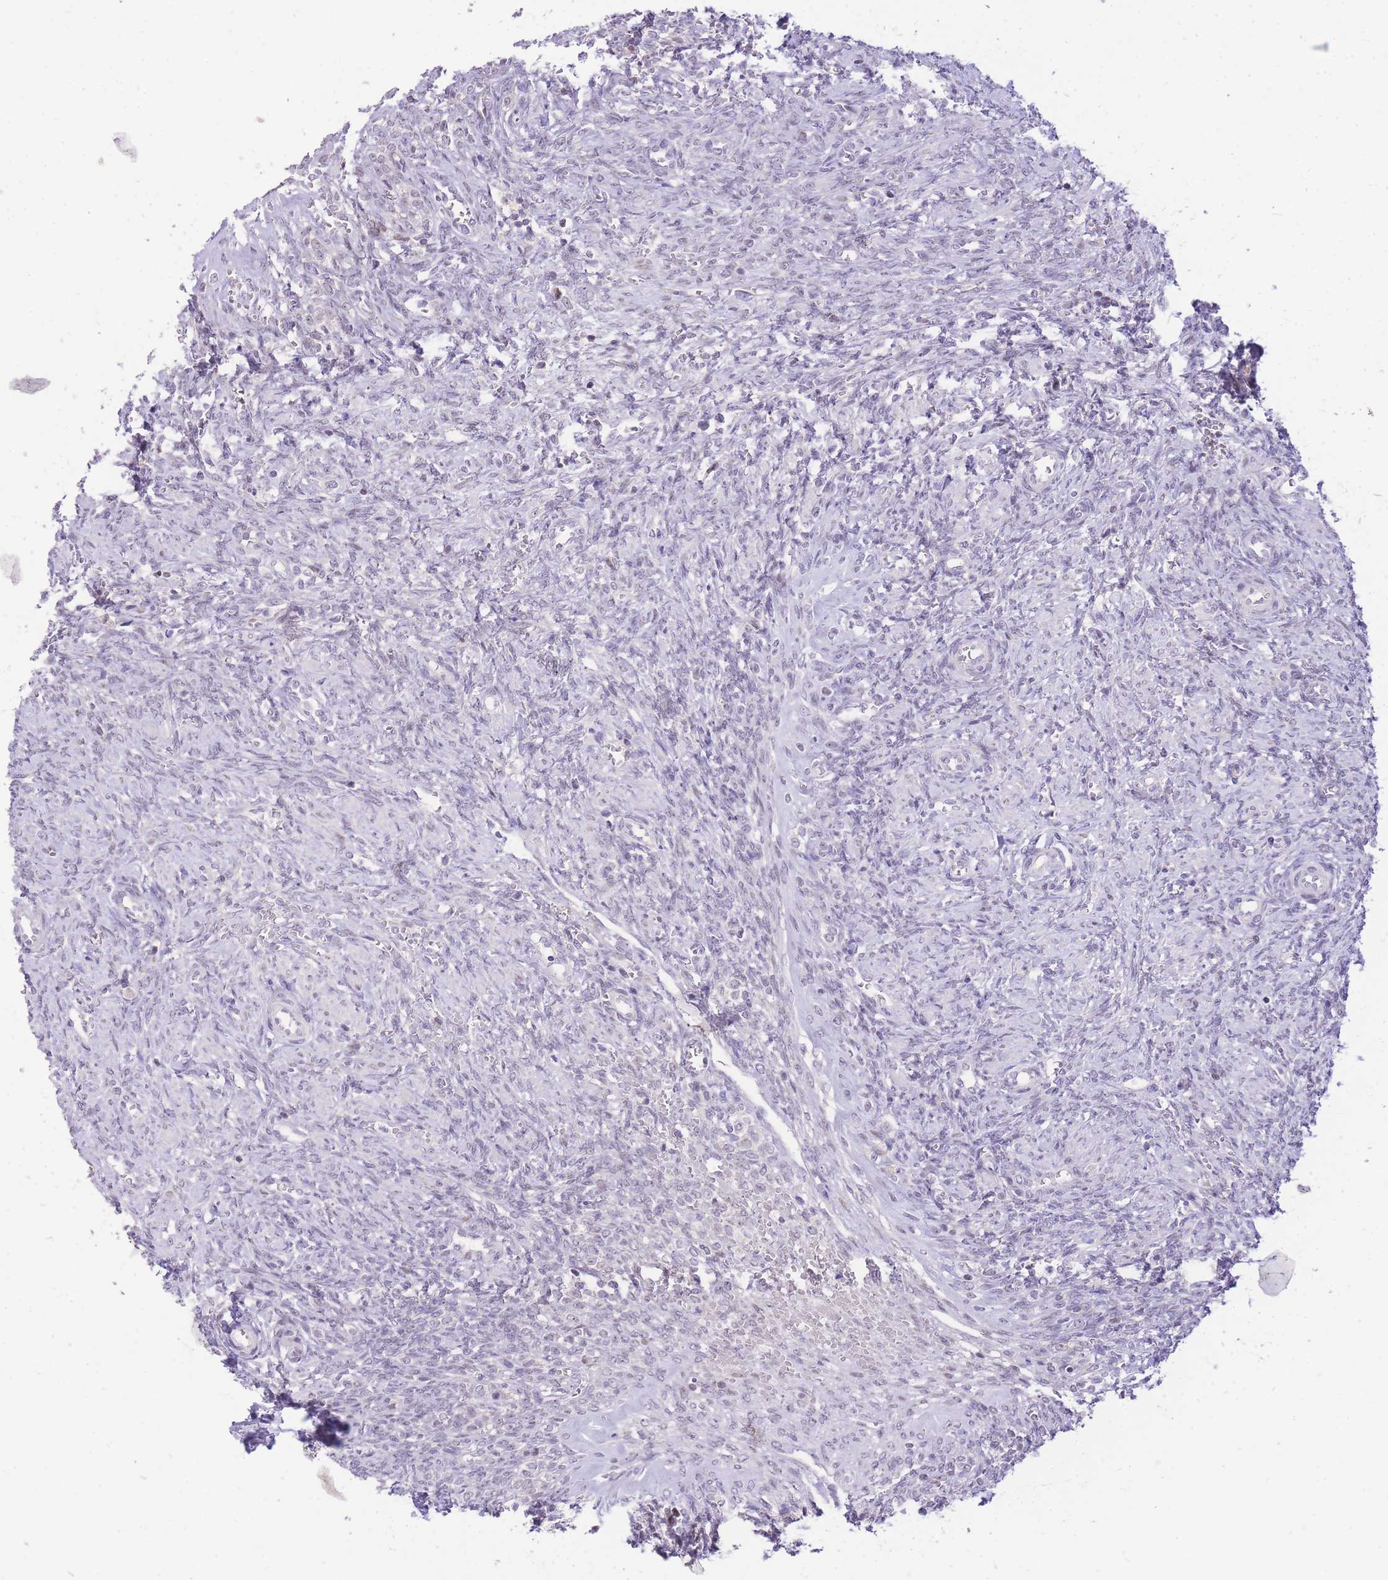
{"staining": {"intensity": "negative", "quantity": "none", "location": "none"}, "tissue": "ovary", "cell_type": "Ovarian stroma cells", "image_type": "normal", "snomed": [{"axis": "morphology", "description": "Normal tissue, NOS"}, {"axis": "topography", "description": "Ovary"}], "caption": "An immunohistochemistry (IHC) micrograph of unremarkable ovary is shown. There is no staining in ovarian stroma cells of ovary. (Immunohistochemistry (ihc), brightfield microscopy, high magnification).", "gene": "STK39", "patient": {"sex": "female", "age": 41}}